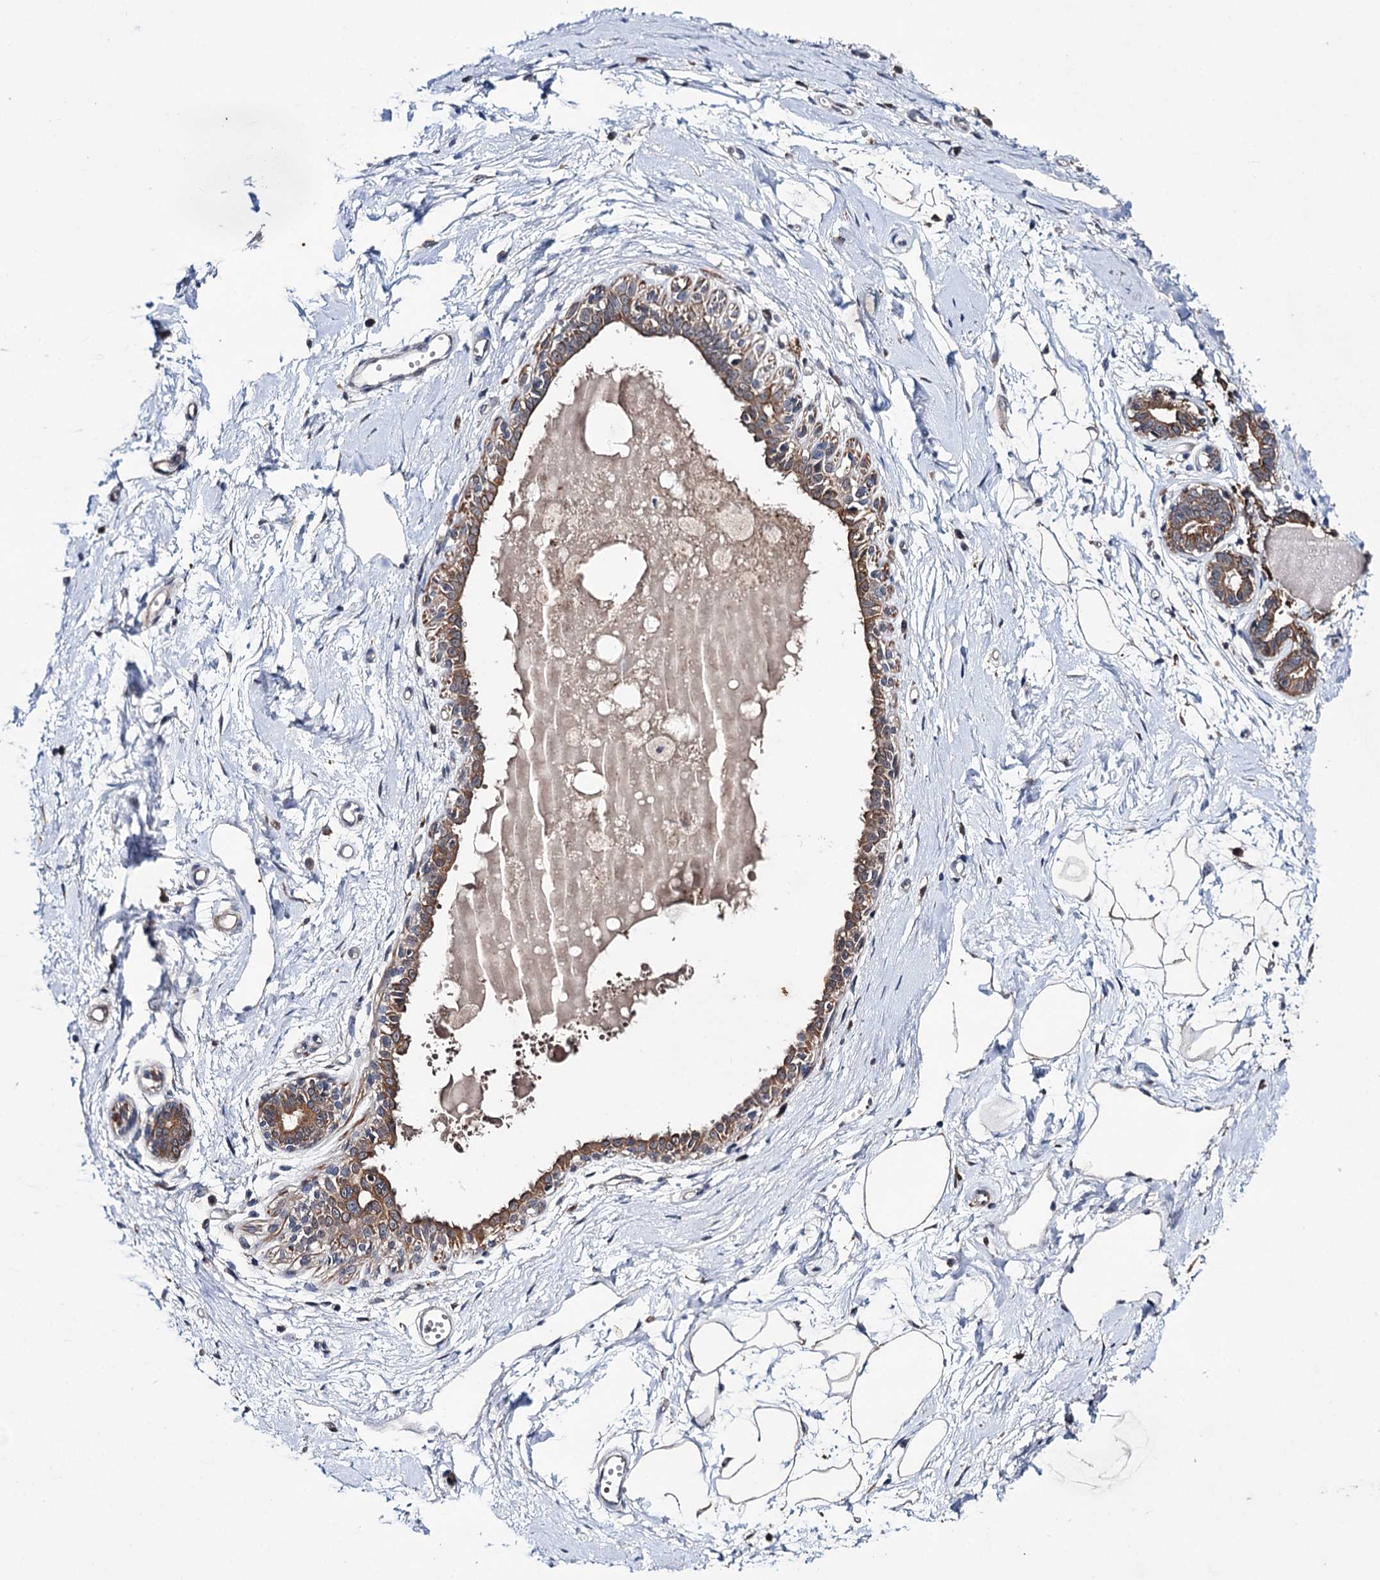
{"staining": {"intensity": "weak", "quantity": "<25%", "location": "cytoplasmic/membranous"}, "tissue": "breast", "cell_type": "Adipocytes", "image_type": "normal", "snomed": [{"axis": "morphology", "description": "Normal tissue, NOS"}, {"axis": "topography", "description": "Breast"}], "caption": "This is a photomicrograph of IHC staining of unremarkable breast, which shows no staining in adipocytes. Nuclei are stained in blue.", "gene": "CLPB", "patient": {"sex": "female", "age": 45}}